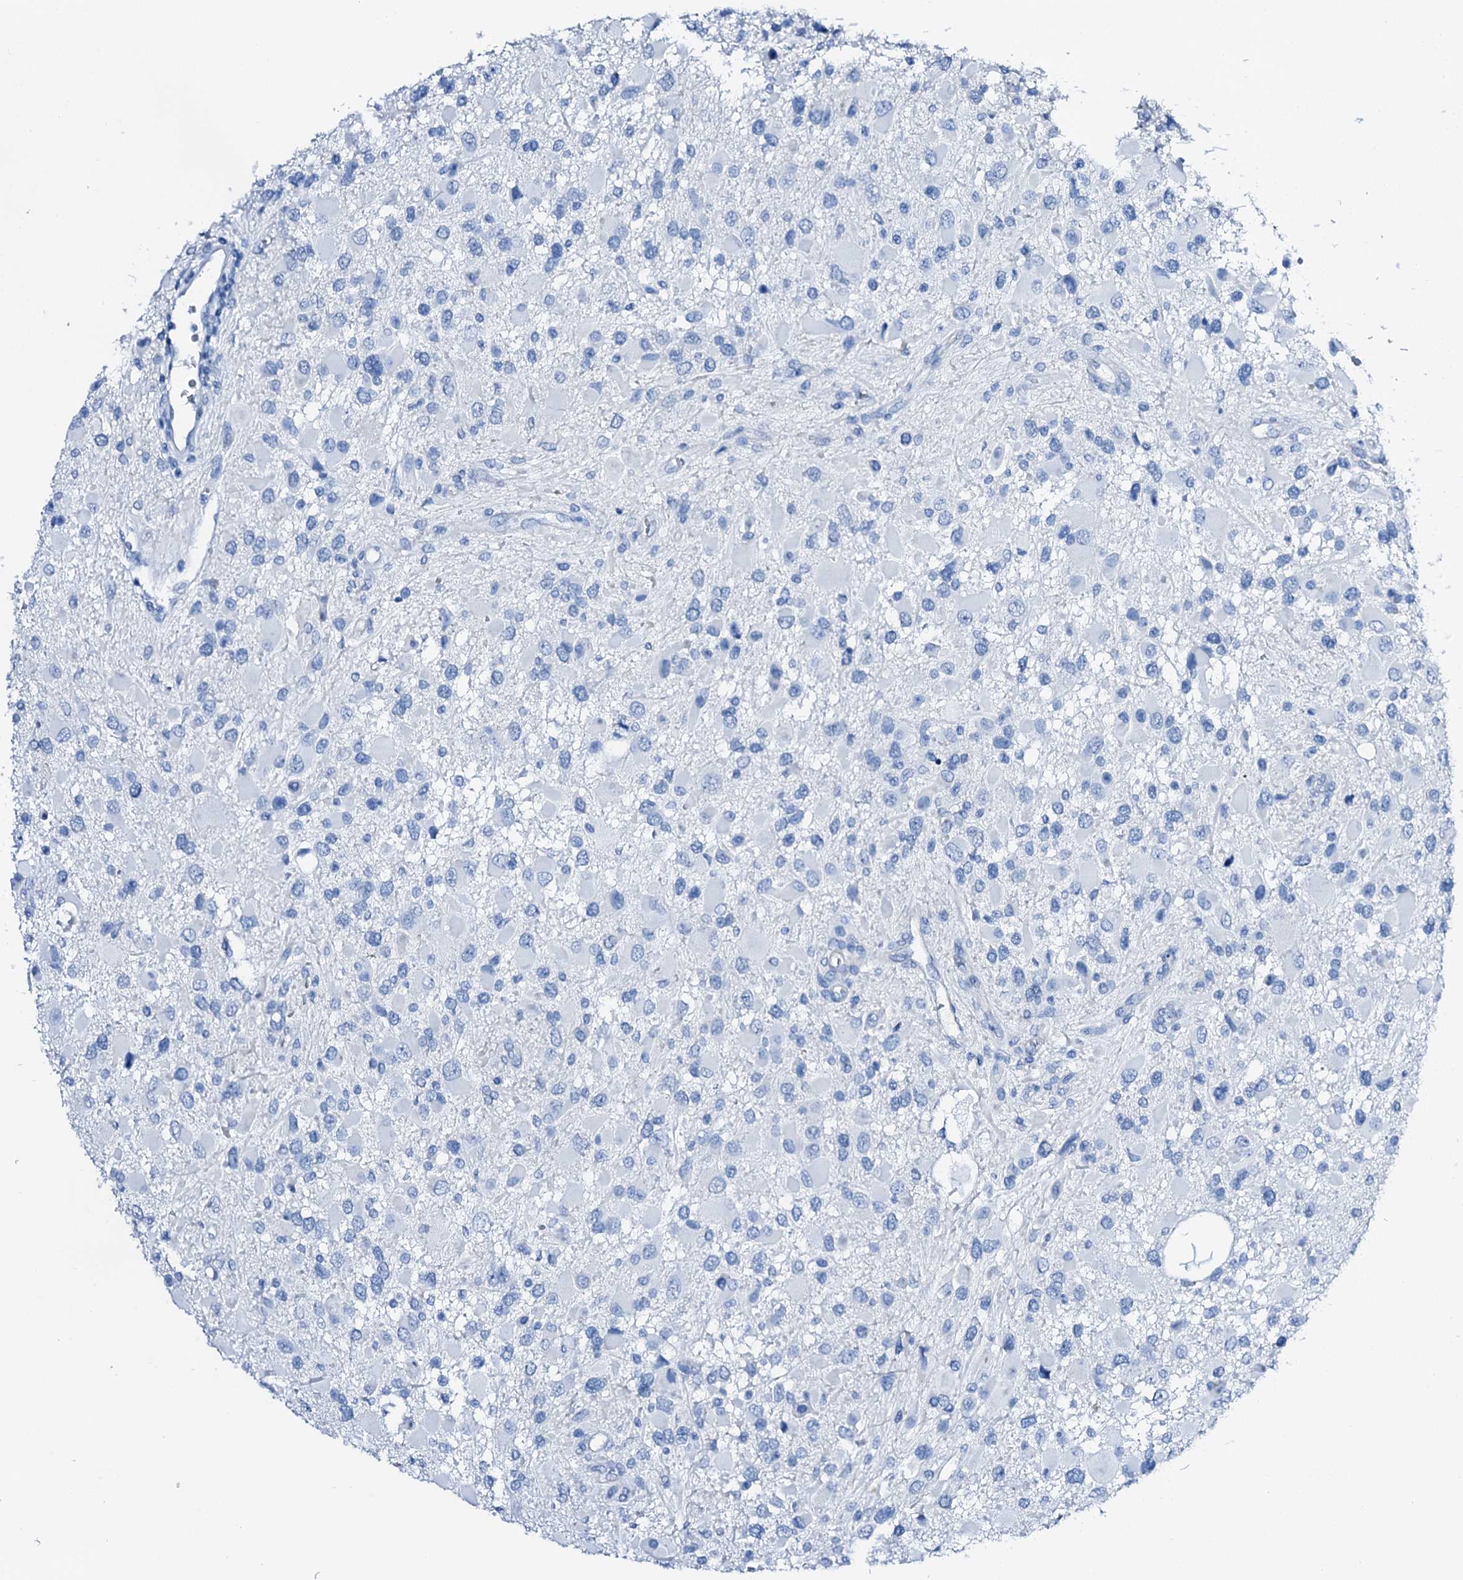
{"staining": {"intensity": "negative", "quantity": "none", "location": "none"}, "tissue": "glioma", "cell_type": "Tumor cells", "image_type": "cancer", "snomed": [{"axis": "morphology", "description": "Glioma, malignant, High grade"}, {"axis": "topography", "description": "Brain"}], "caption": "DAB (3,3'-diaminobenzidine) immunohistochemical staining of glioma reveals no significant positivity in tumor cells.", "gene": "PTH", "patient": {"sex": "male", "age": 53}}